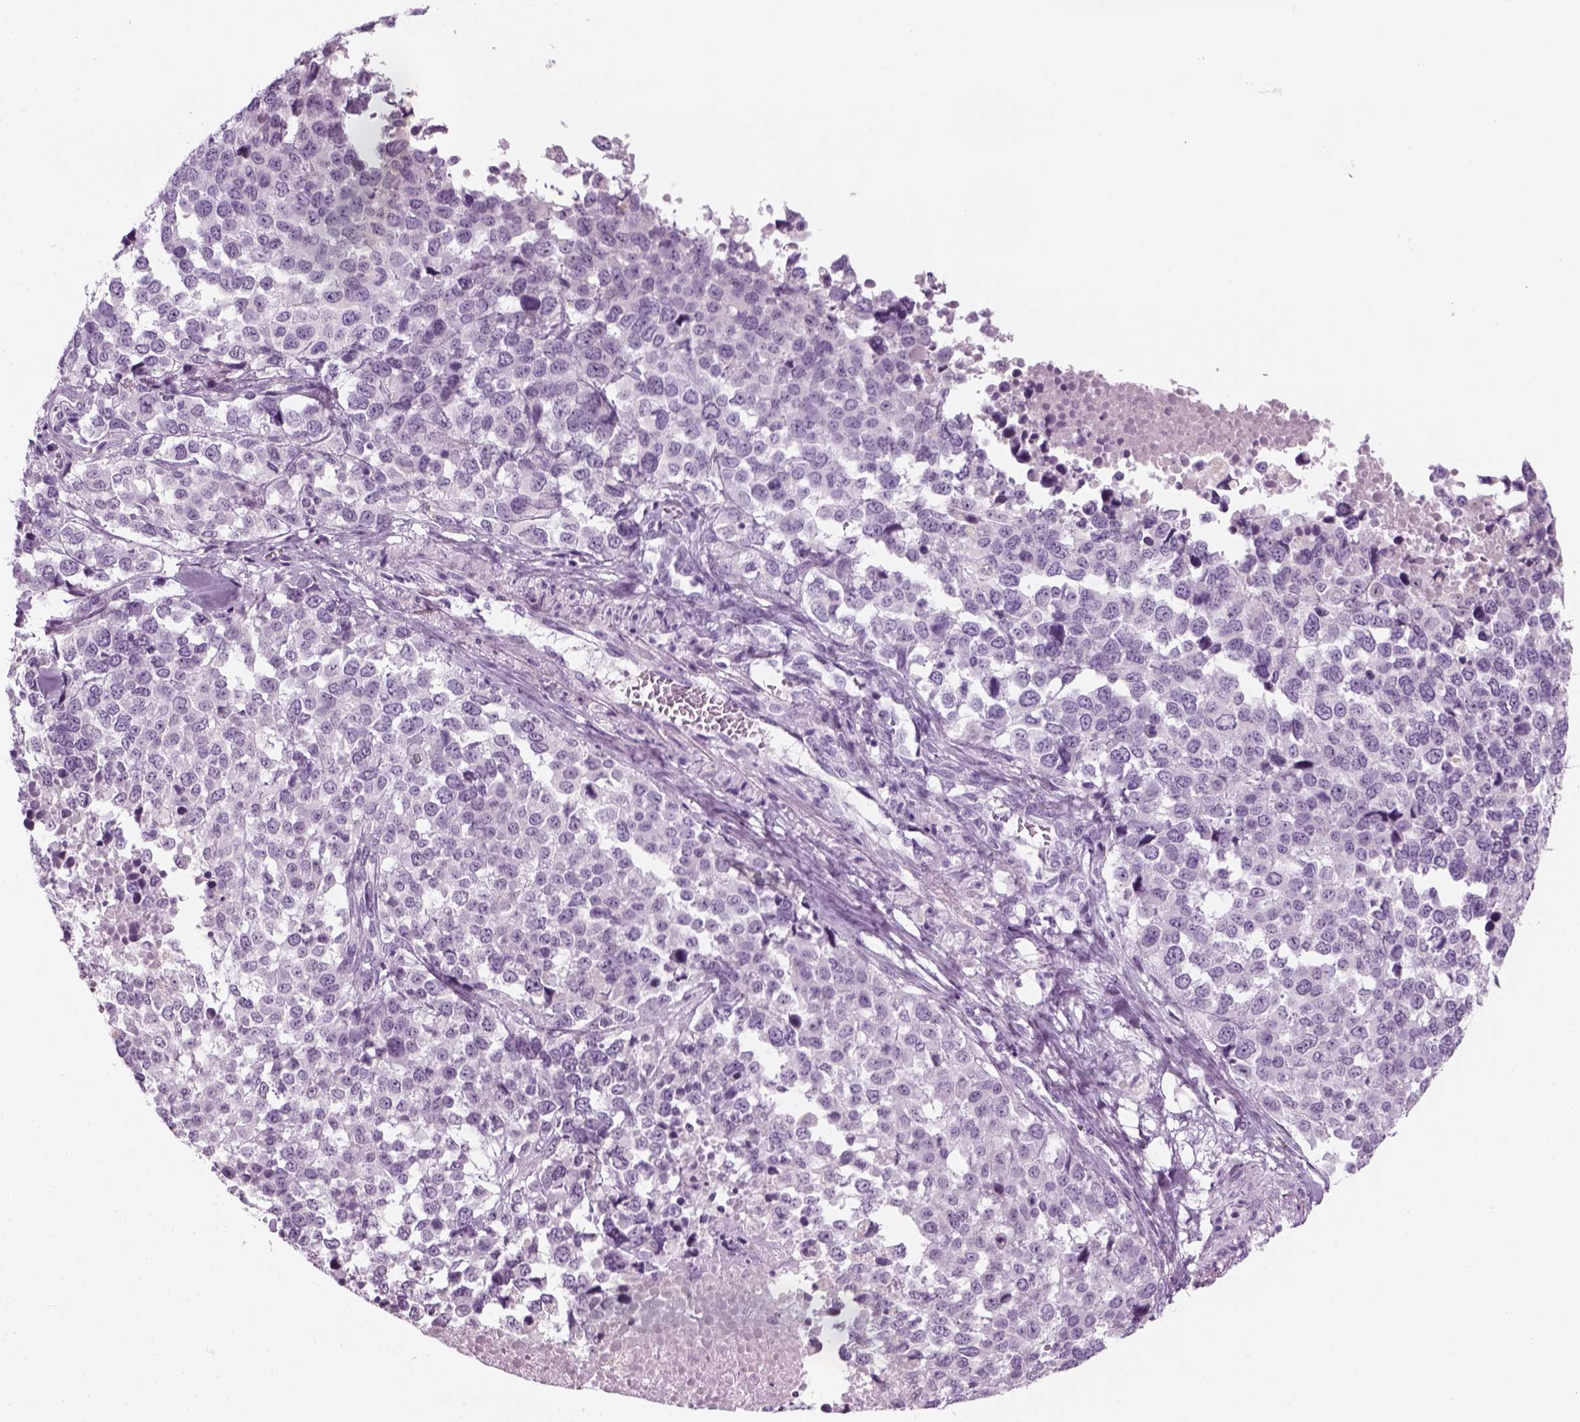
{"staining": {"intensity": "negative", "quantity": "none", "location": "none"}, "tissue": "melanoma", "cell_type": "Tumor cells", "image_type": "cancer", "snomed": [{"axis": "morphology", "description": "Malignant melanoma, Metastatic site"}, {"axis": "topography", "description": "Skin"}], "caption": "Immunohistochemical staining of human melanoma displays no significant staining in tumor cells.", "gene": "KRT75", "patient": {"sex": "male", "age": 84}}